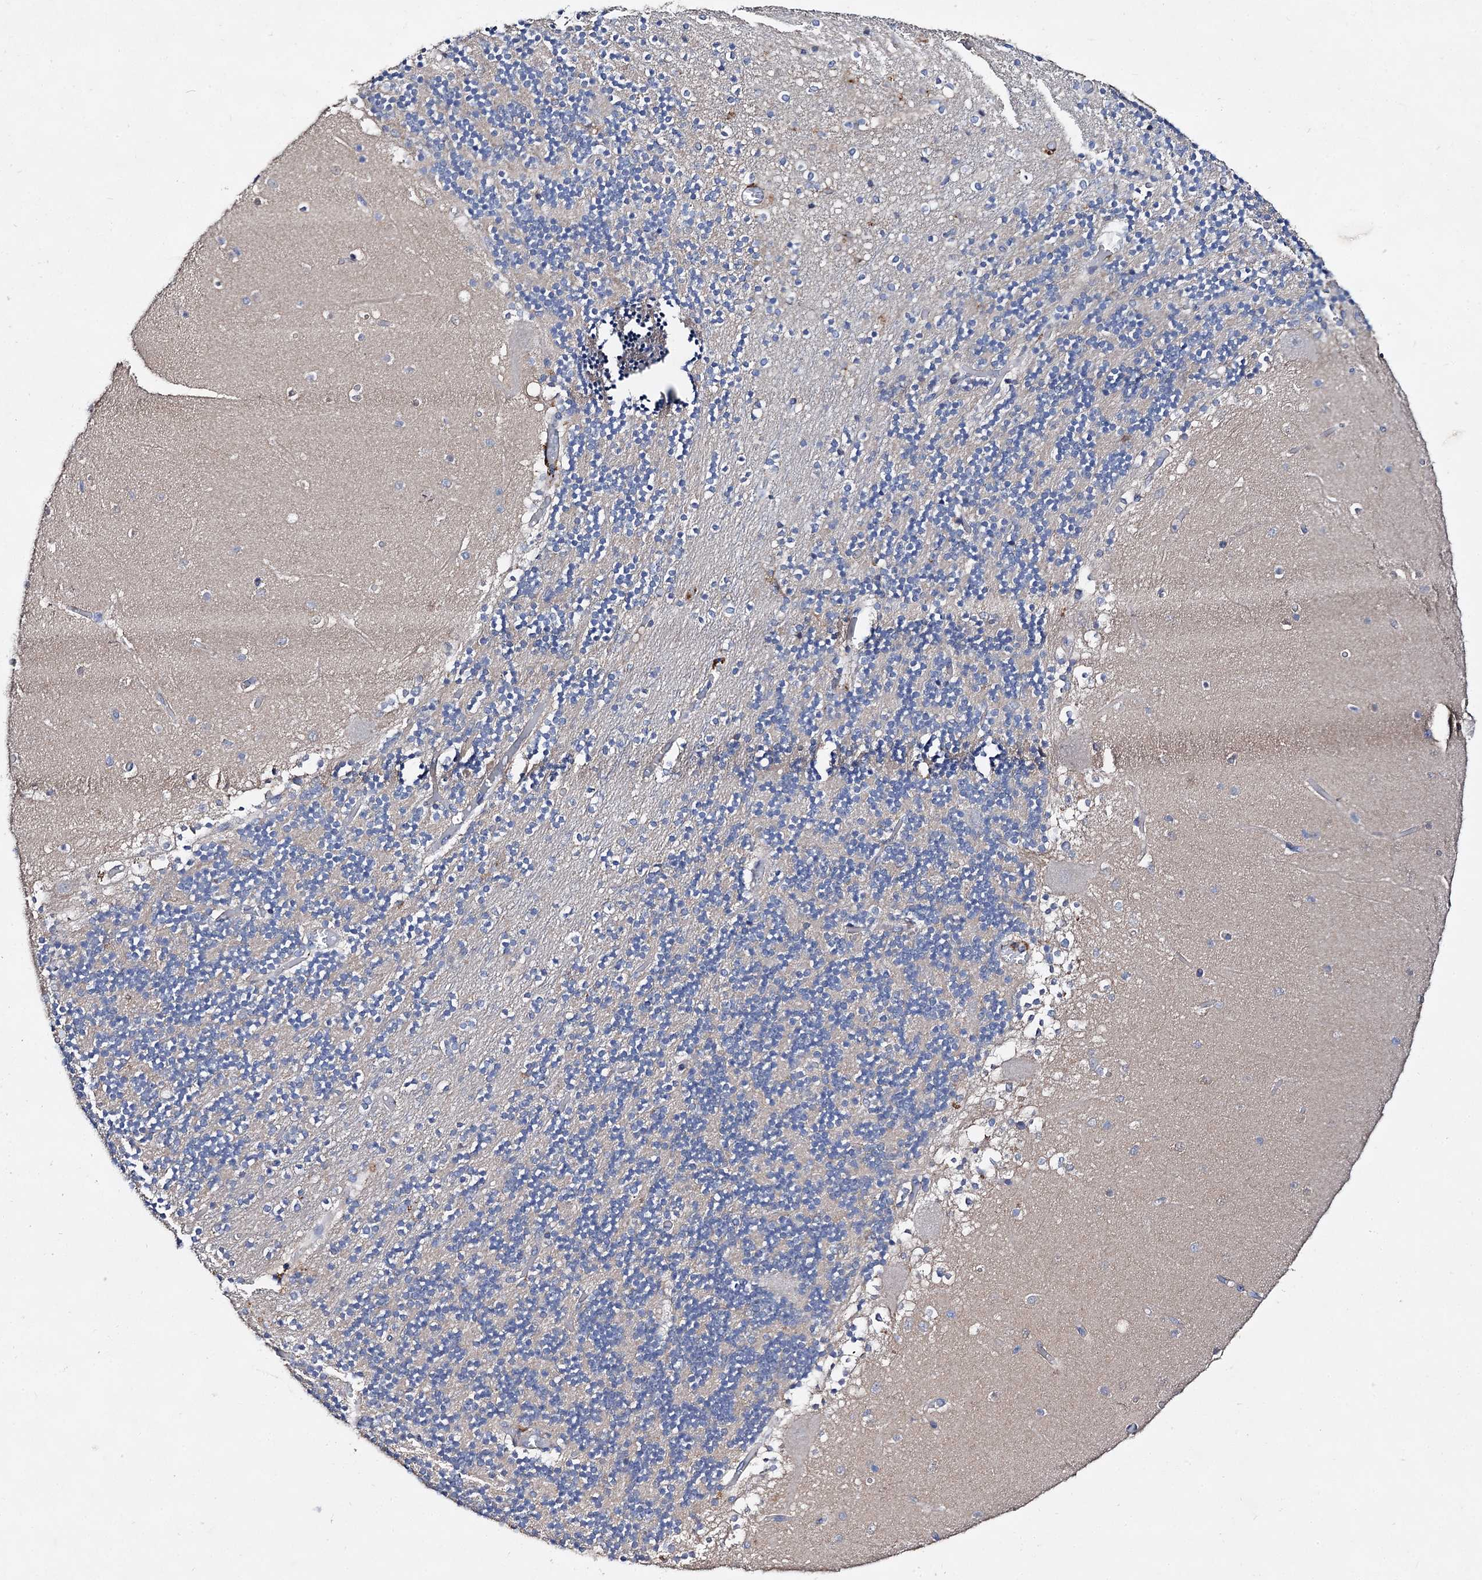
{"staining": {"intensity": "negative", "quantity": "none", "location": "none"}, "tissue": "cerebellum", "cell_type": "Cells in granular layer", "image_type": "normal", "snomed": [{"axis": "morphology", "description": "Normal tissue, NOS"}, {"axis": "topography", "description": "Cerebellum"}], "caption": "High power microscopy micrograph of an immunohistochemistry histopathology image of normal cerebellum, revealing no significant expression in cells in granular layer.", "gene": "HVCN1", "patient": {"sex": "female", "age": 28}}